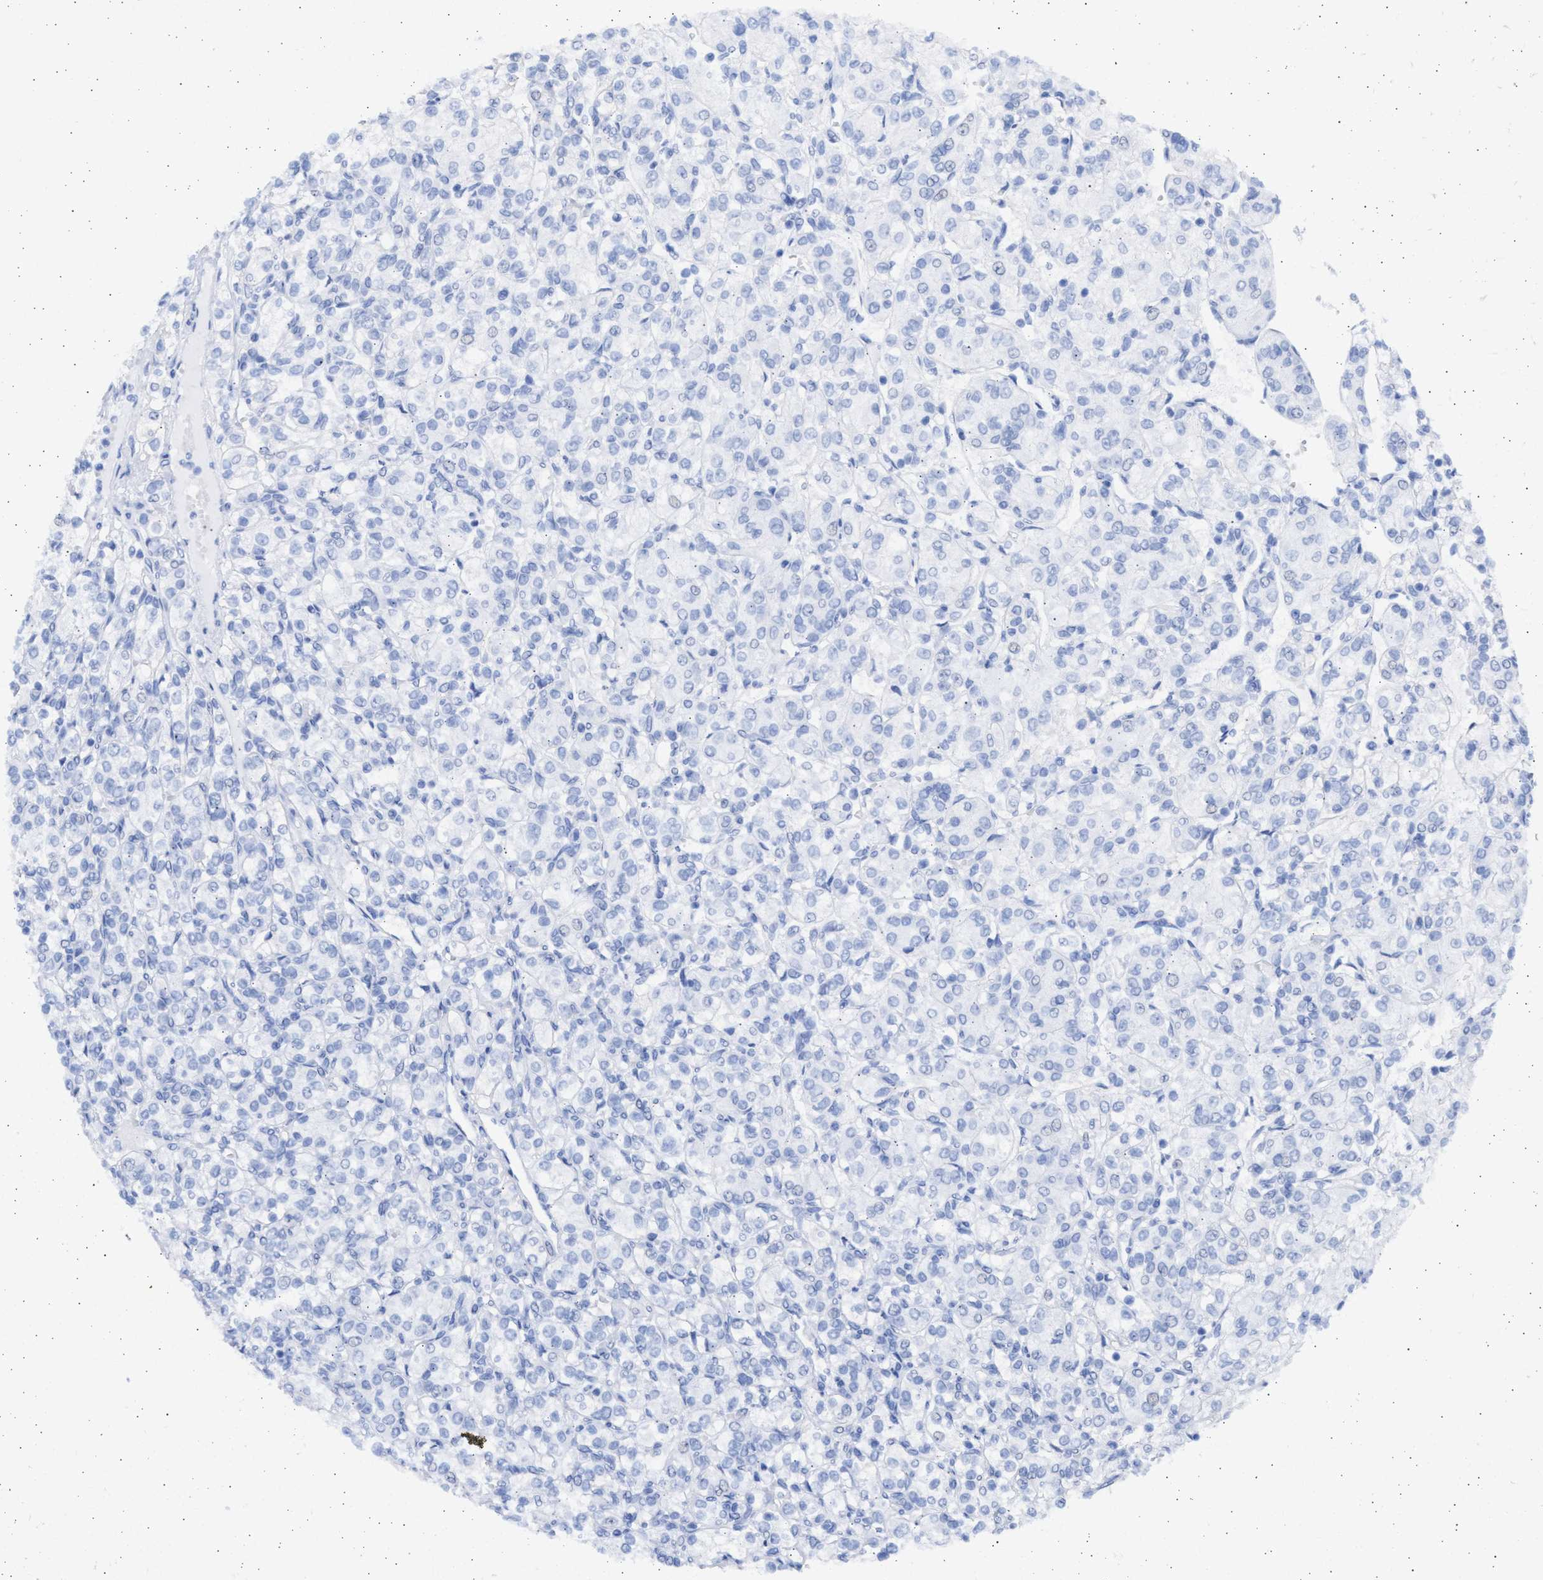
{"staining": {"intensity": "negative", "quantity": "none", "location": "none"}, "tissue": "renal cancer", "cell_type": "Tumor cells", "image_type": "cancer", "snomed": [{"axis": "morphology", "description": "Adenocarcinoma, NOS"}, {"axis": "topography", "description": "Kidney"}], "caption": "This histopathology image is of renal adenocarcinoma stained with immunohistochemistry (IHC) to label a protein in brown with the nuclei are counter-stained blue. There is no expression in tumor cells.", "gene": "ALDOC", "patient": {"sex": "male", "age": 77}}